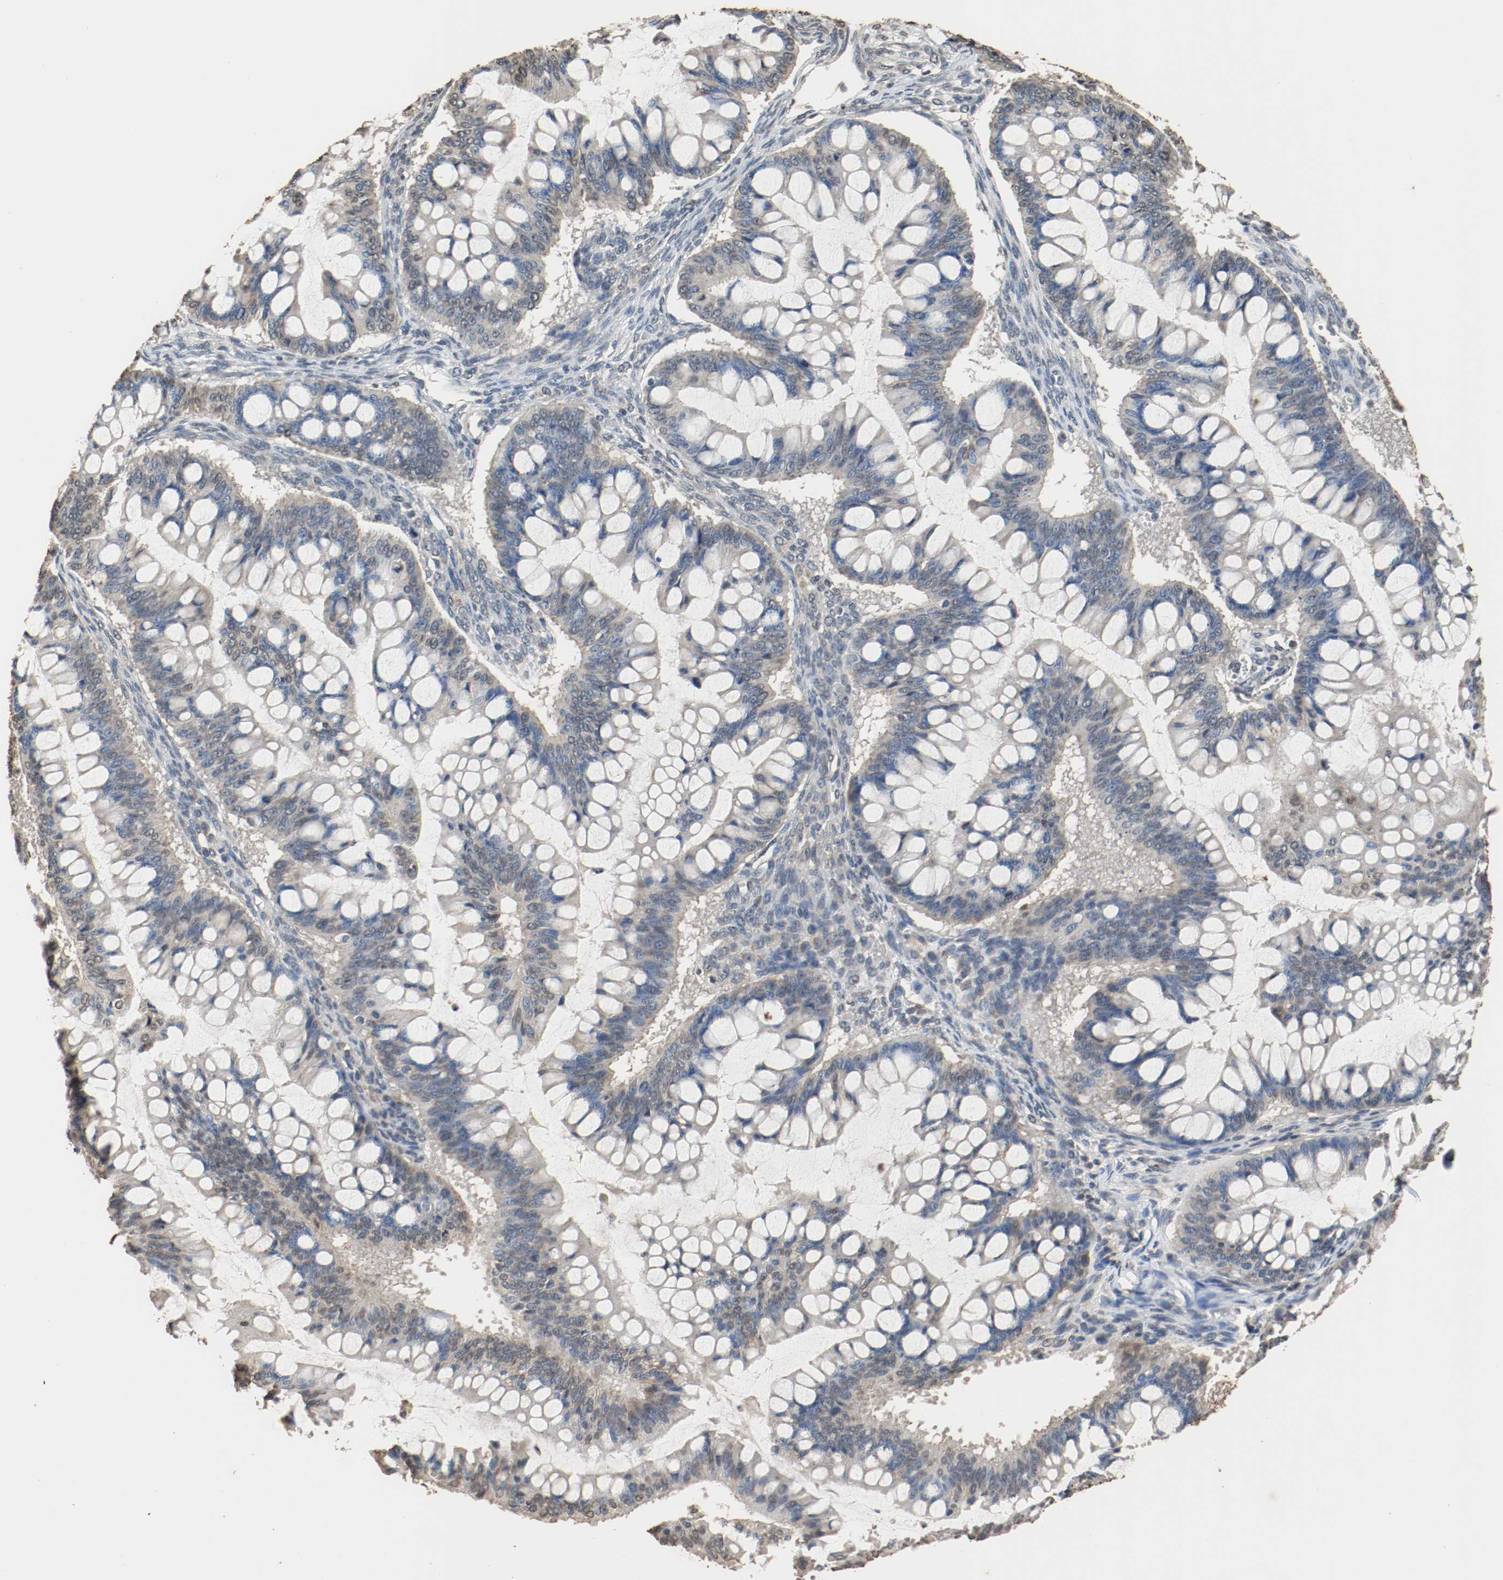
{"staining": {"intensity": "weak", "quantity": "<25%", "location": "cytoplasmic/membranous"}, "tissue": "ovarian cancer", "cell_type": "Tumor cells", "image_type": "cancer", "snomed": [{"axis": "morphology", "description": "Cystadenocarcinoma, mucinous, NOS"}, {"axis": "topography", "description": "Ovary"}], "caption": "This is an IHC micrograph of human ovarian cancer (mucinous cystadenocarcinoma). There is no positivity in tumor cells.", "gene": "RTN4", "patient": {"sex": "female", "age": 73}}